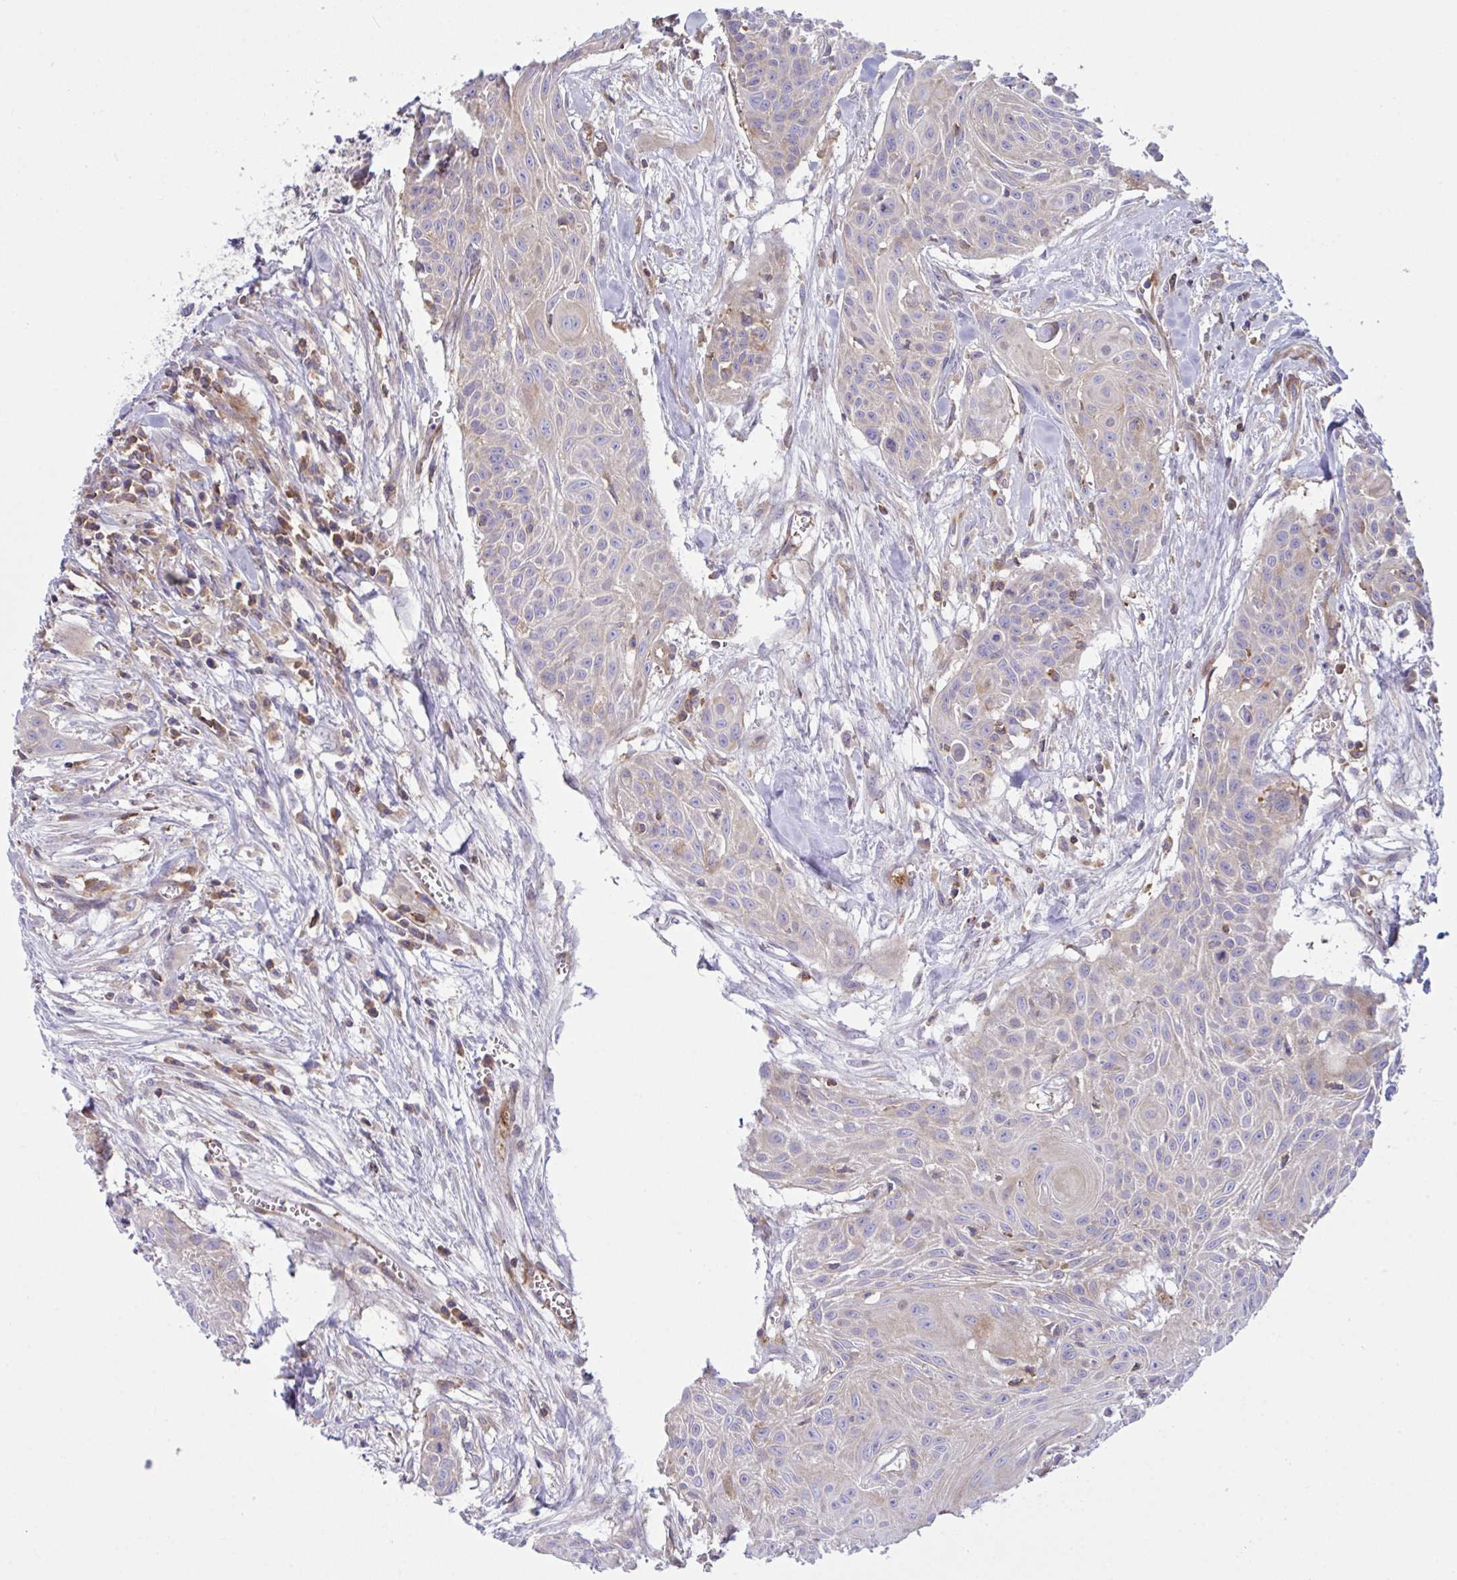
{"staining": {"intensity": "weak", "quantity": "25%-75%", "location": "cytoplasmic/membranous"}, "tissue": "head and neck cancer", "cell_type": "Tumor cells", "image_type": "cancer", "snomed": [{"axis": "morphology", "description": "Squamous cell carcinoma, NOS"}, {"axis": "topography", "description": "Lymph node"}, {"axis": "topography", "description": "Salivary gland"}, {"axis": "topography", "description": "Head-Neck"}], "caption": "The immunohistochemical stain labels weak cytoplasmic/membranous staining in tumor cells of head and neck cancer tissue. Using DAB (brown) and hematoxylin (blue) stains, captured at high magnification using brightfield microscopy.", "gene": "TSC22D3", "patient": {"sex": "female", "age": 74}}